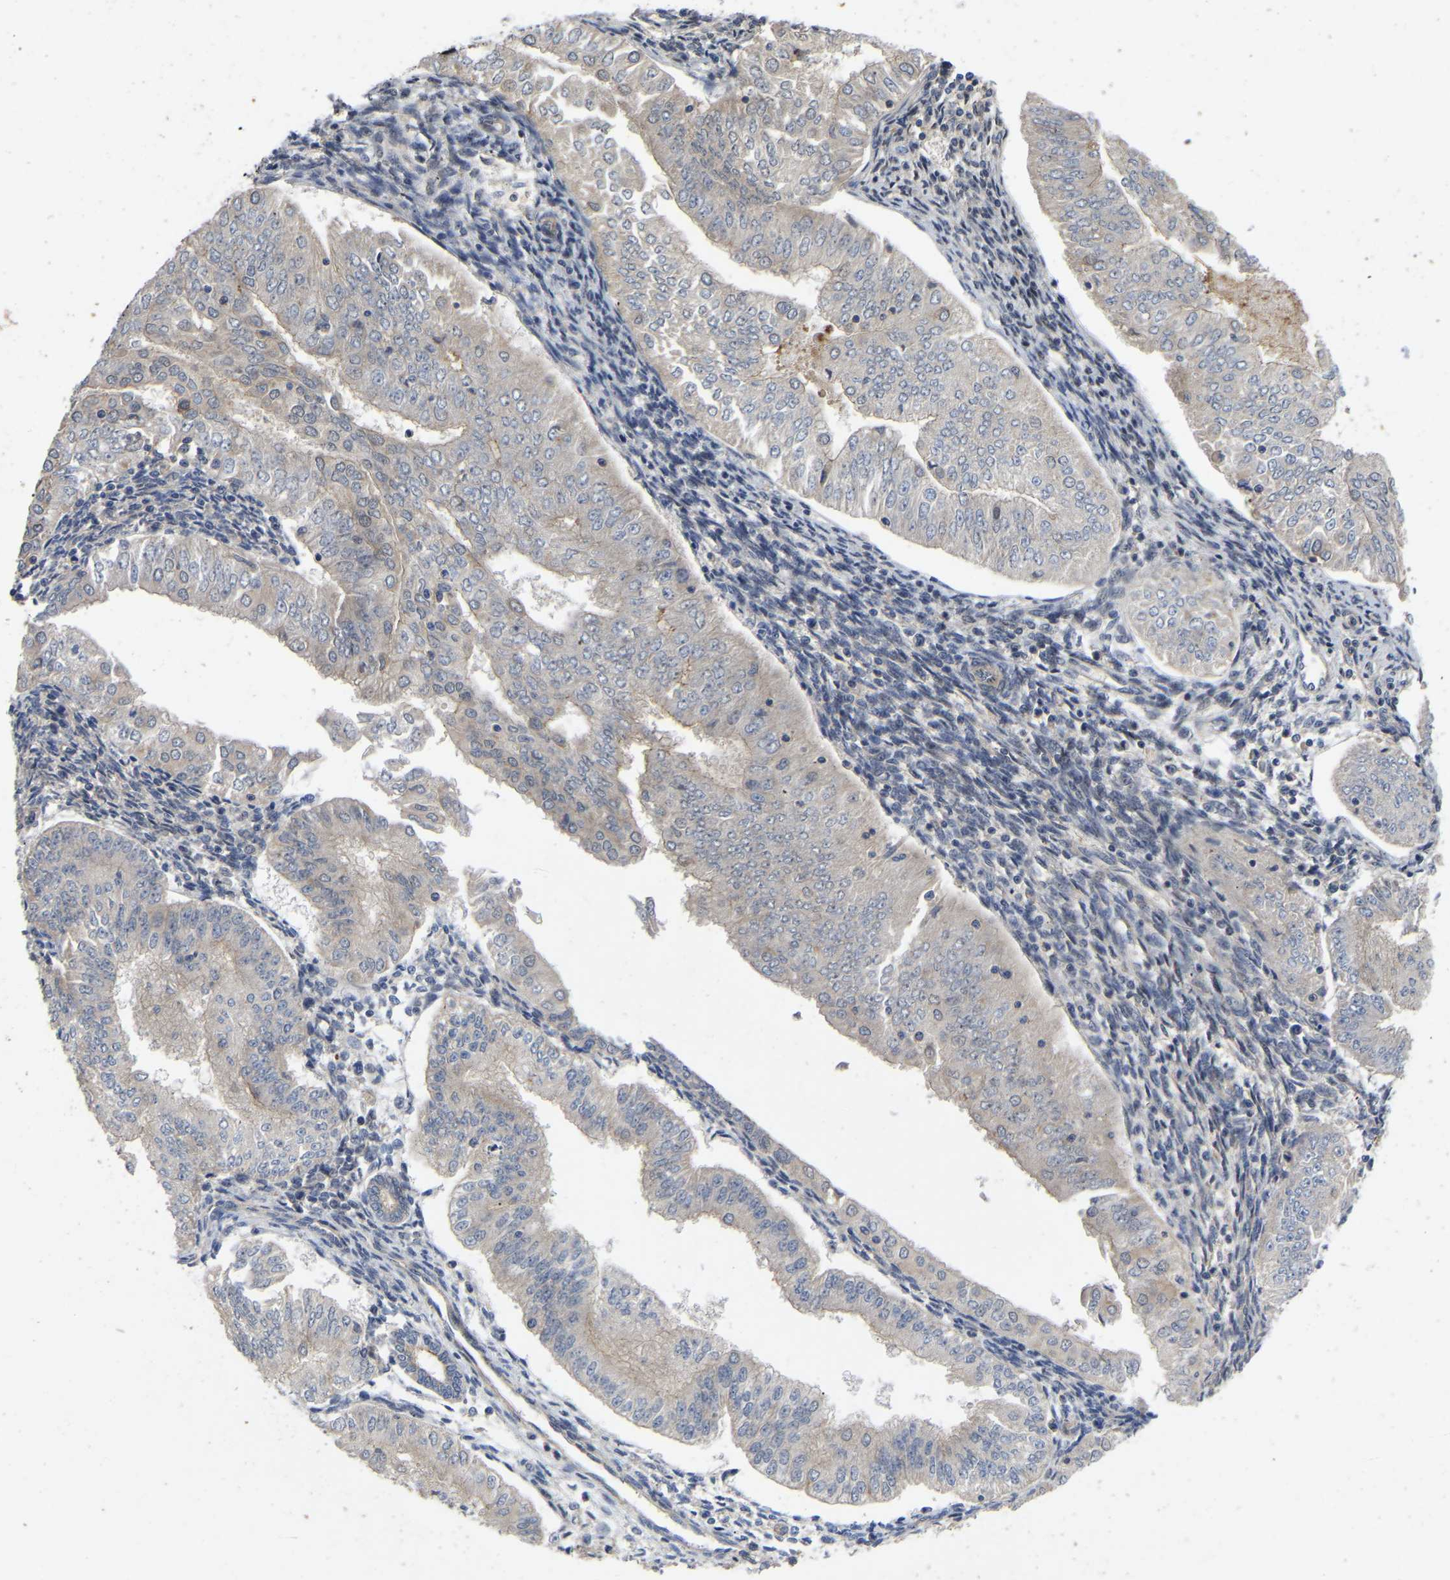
{"staining": {"intensity": "negative", "quantity": "none", "location": "none"}, "tissue": "endometrial cancer", "cell_type": "Tumor cells", "image_type": "cancer", "snomed": [{"axis": "morphology", "description": "Normal tissue, NOS"}, {"axis": "morphology", "description": "Adenocarcinoma, NOS"}, {"axis": "topography", "description": "Endometrium"}], "caption": "Tumor cells are negative for brown protein staining in adenocarcinoma (endometrial).", "gene": "PRDM14", "patient": {"sex": "female", "age": 53}}